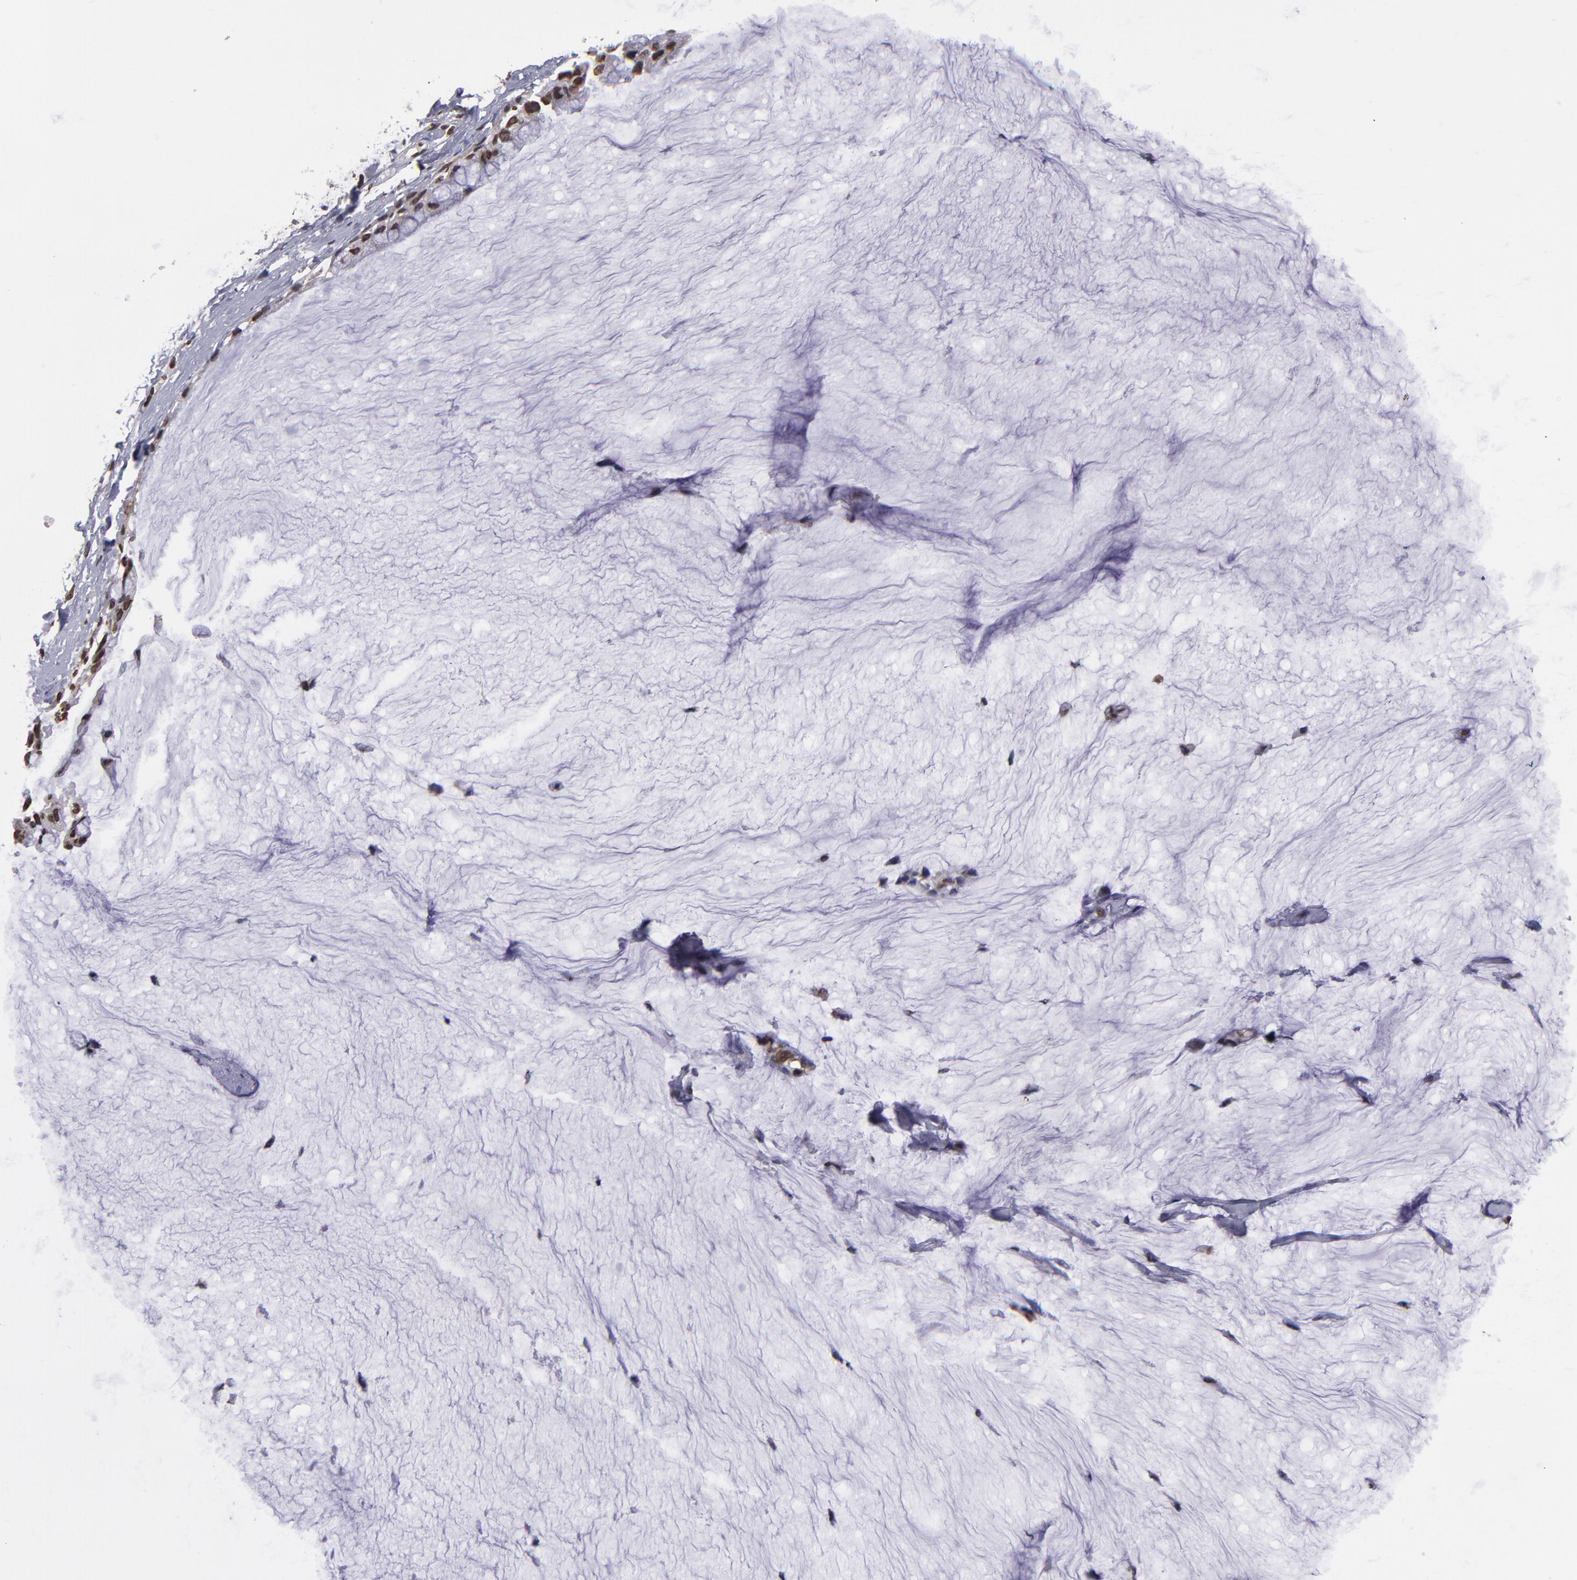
{"staining": {"intensity": "moderate", "quantity": ">75%", "location": "cytoplasmic/membranous,nuclear"}, "tissue": "ovarian cancer", "cell_type": "Tumor cells", "image_type": "cancer", "snomed": [{"axis": "morphology", "description": "Cystadenocarcinoma, mucinous, NOS"}, {"axis": "topography", "description": "Ovary"}], "caption": "Human mucinous cystadenocarcinoma (ovarian) stained with a protein marker demonstrates moderate staining in tumor cells.", "gene": "CSDC2", "patient": {"sex": "female", "age": 39}}